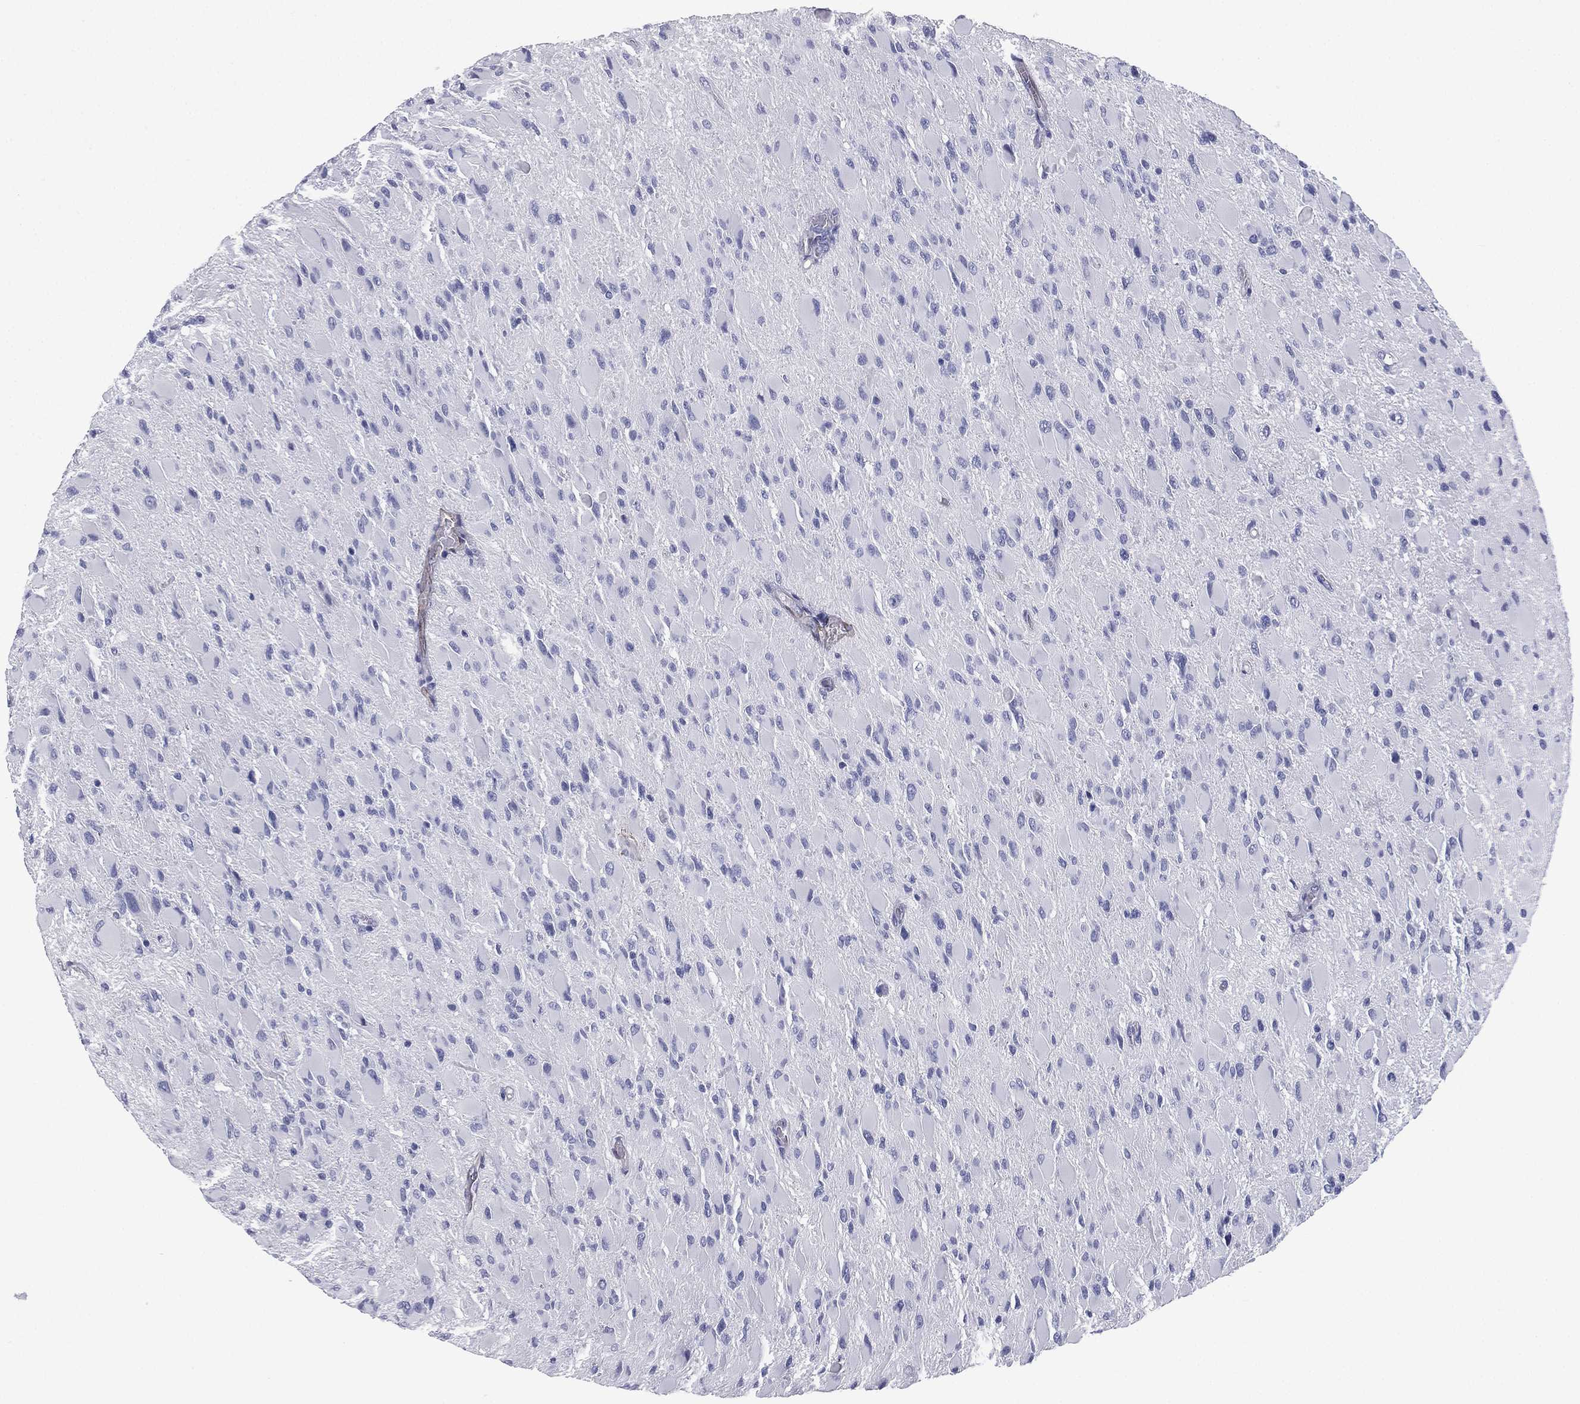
{"staining": {"intensity": "negative", "quantity": "none", "location": "none"}, "tissue": "glioma", "cell_type": "Tumor cells", "image_type": "cancer", "snomed": [{"axis": "morphology", "description": "Glioma, malignant, High grade"}, {"axis": "topography", "description": "Cerebral cortex"}], "caption": "Tumor cells are negative for protein expression in human glioma.", "gene": "CAVIN3", "patient": {"sex": "female", "age": 36}}